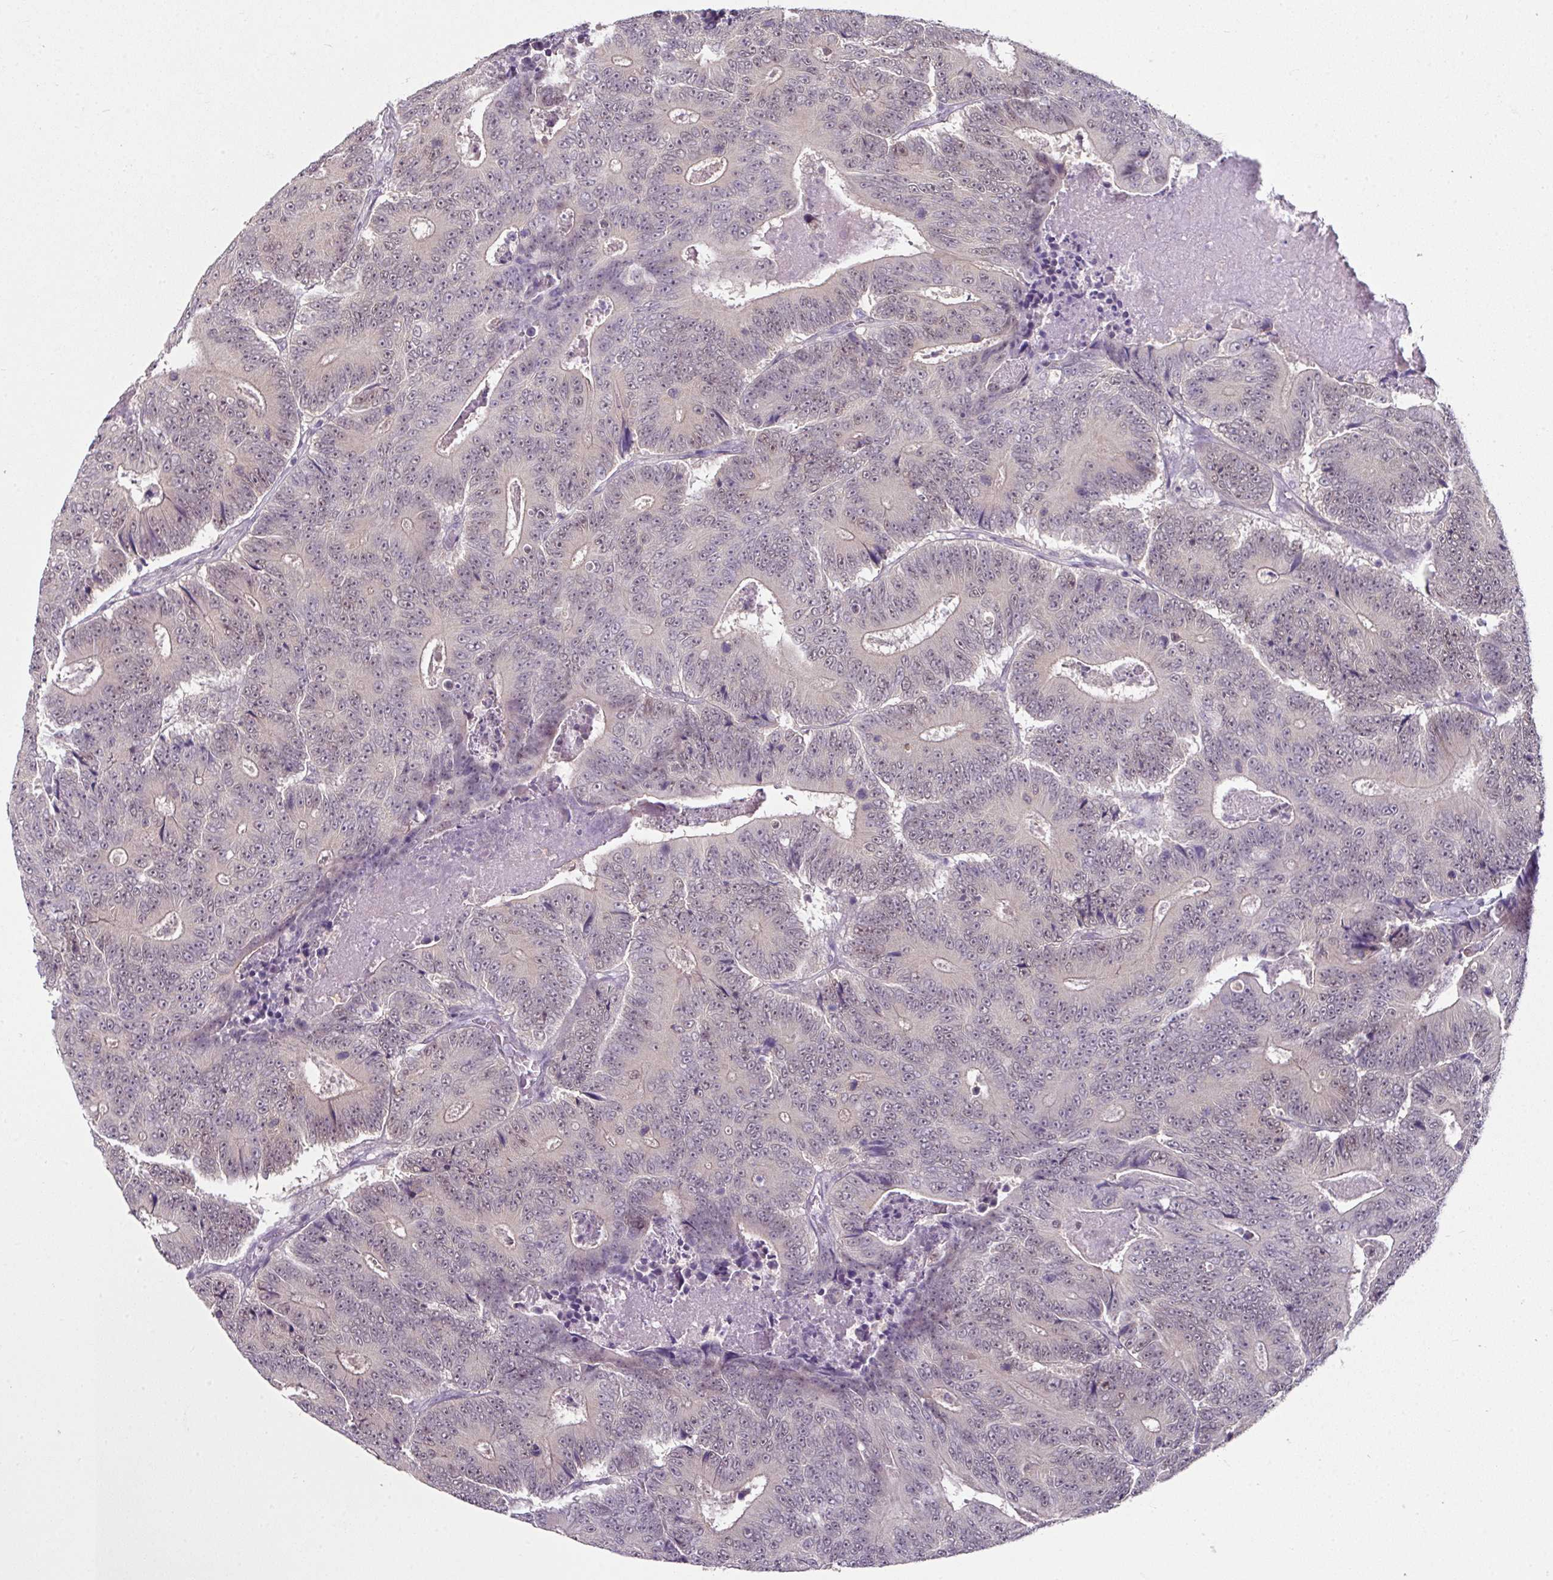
{"staining": {"intensity": "weak", "quantity": "25%-75%", "location": "nuclear"}, "tissue": "colorectal cancer", "cell_type": "Tumor cells", "image_type": "cancer", "snomed": [{"axis": "morphology", "description": "Adenocarcinoma, NOS"}, {"axis": "topography", "description": "Colon"}], "caption": "Colorectal cancer stained with a brown dye exhibits weak nuclear positive expression in about 25%-75% of tumor cells.", "gene": "ELK1", "patient": {"sex": "male", "age": 83}}